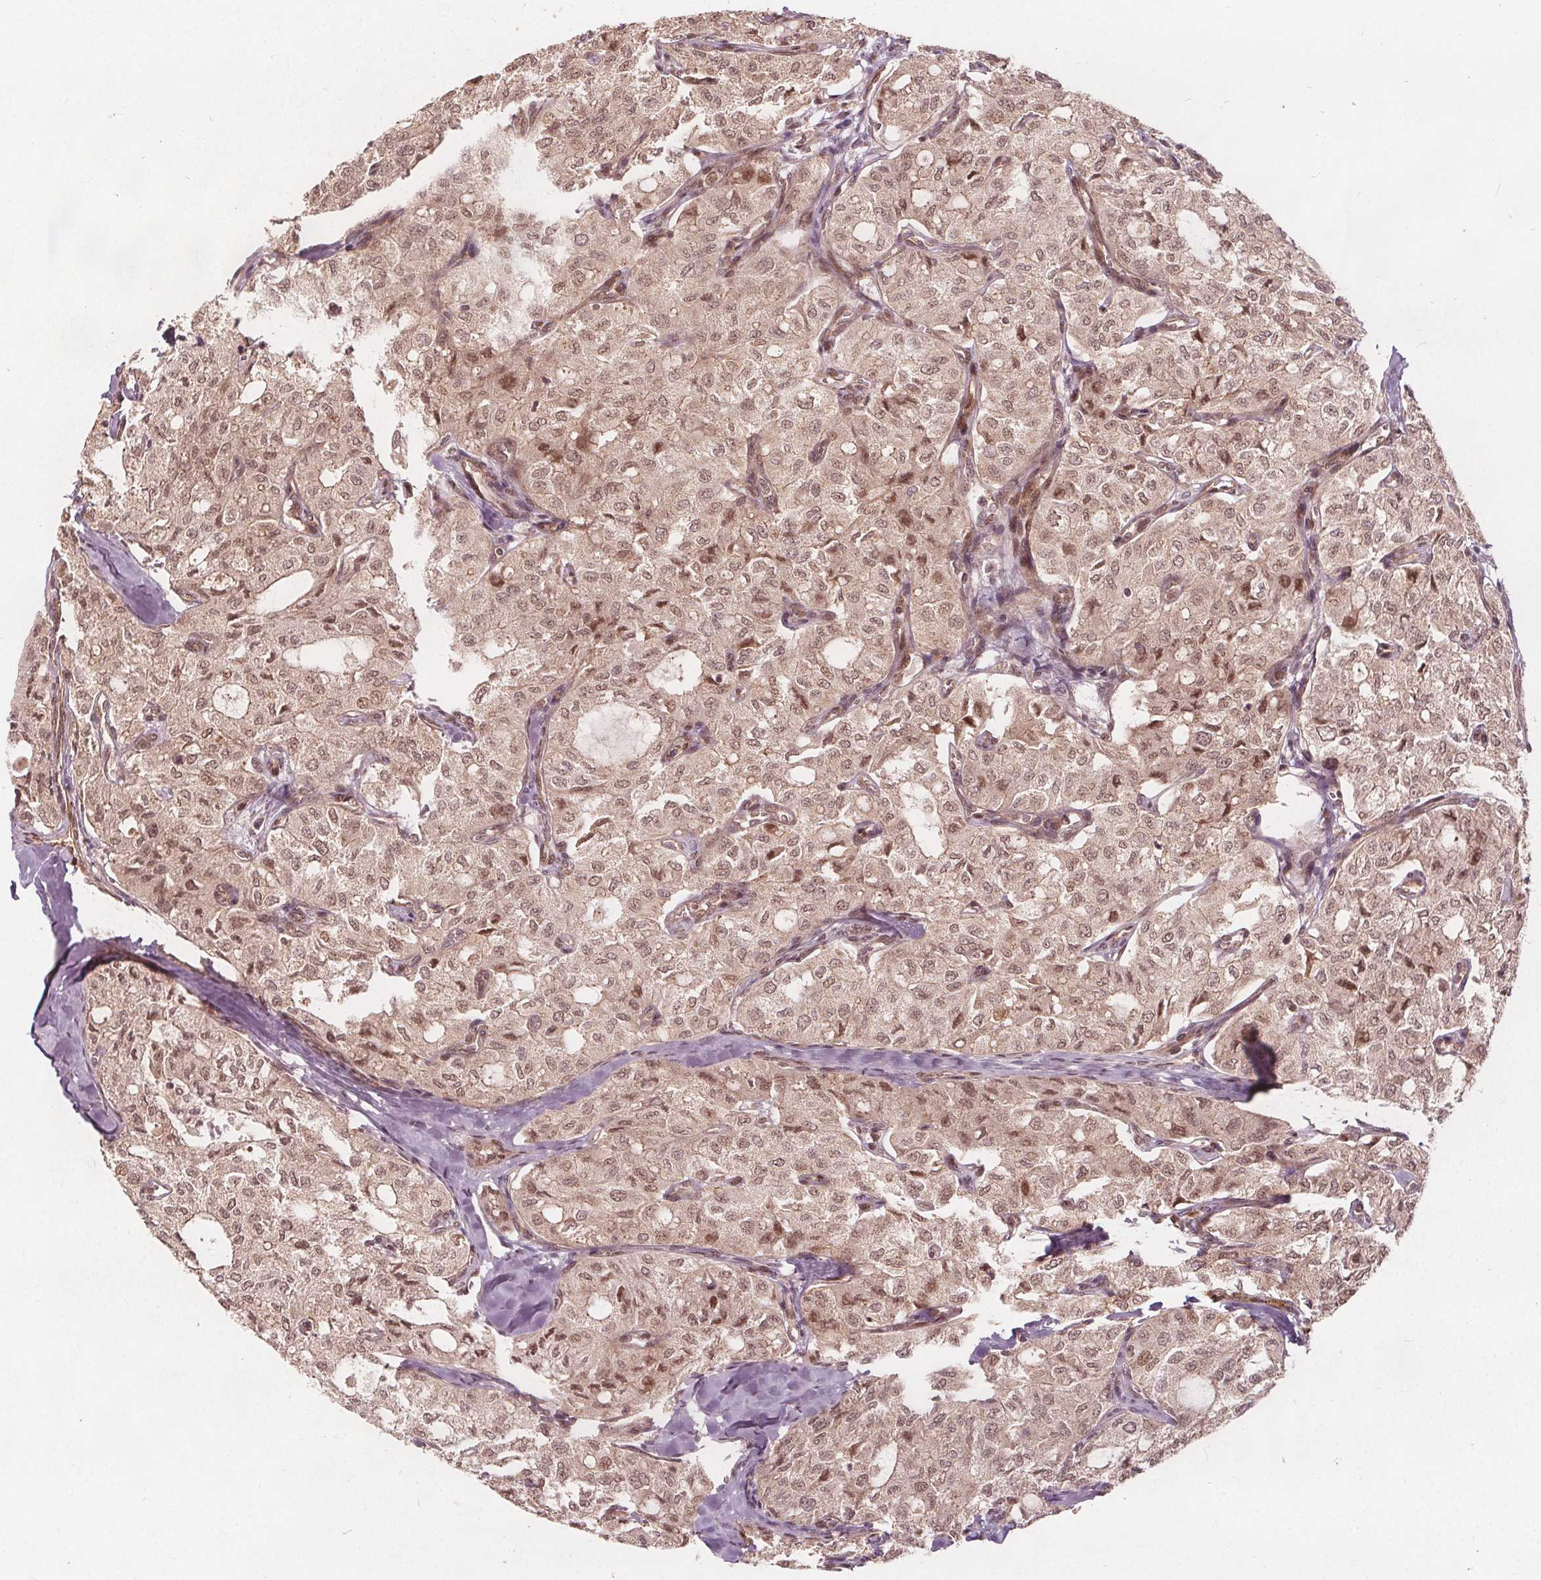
{"staining": {"intensity": "moderate", "quantity": ">75%", "location": "cytoplasmic/membranous,nuclear"}, "tissue": "thyroid cancer", "cell_type": "Tumor cells", "image_type": "cancer", "snomed": [{"axis": "morphology", "description": "Follicular adenoma carcinoma, NOS"}, {"axis": "topography", "description": "Thyroid gland"}], "caption": "Thyroid cancer (follicular adenoma carcinoma) tissue reveals moderate cytoplasmic/membranous and nuclear expression in about >75% of tumor cells", "gene": "PPP1CB", "patient": {"sex": "male", "age": 75}}